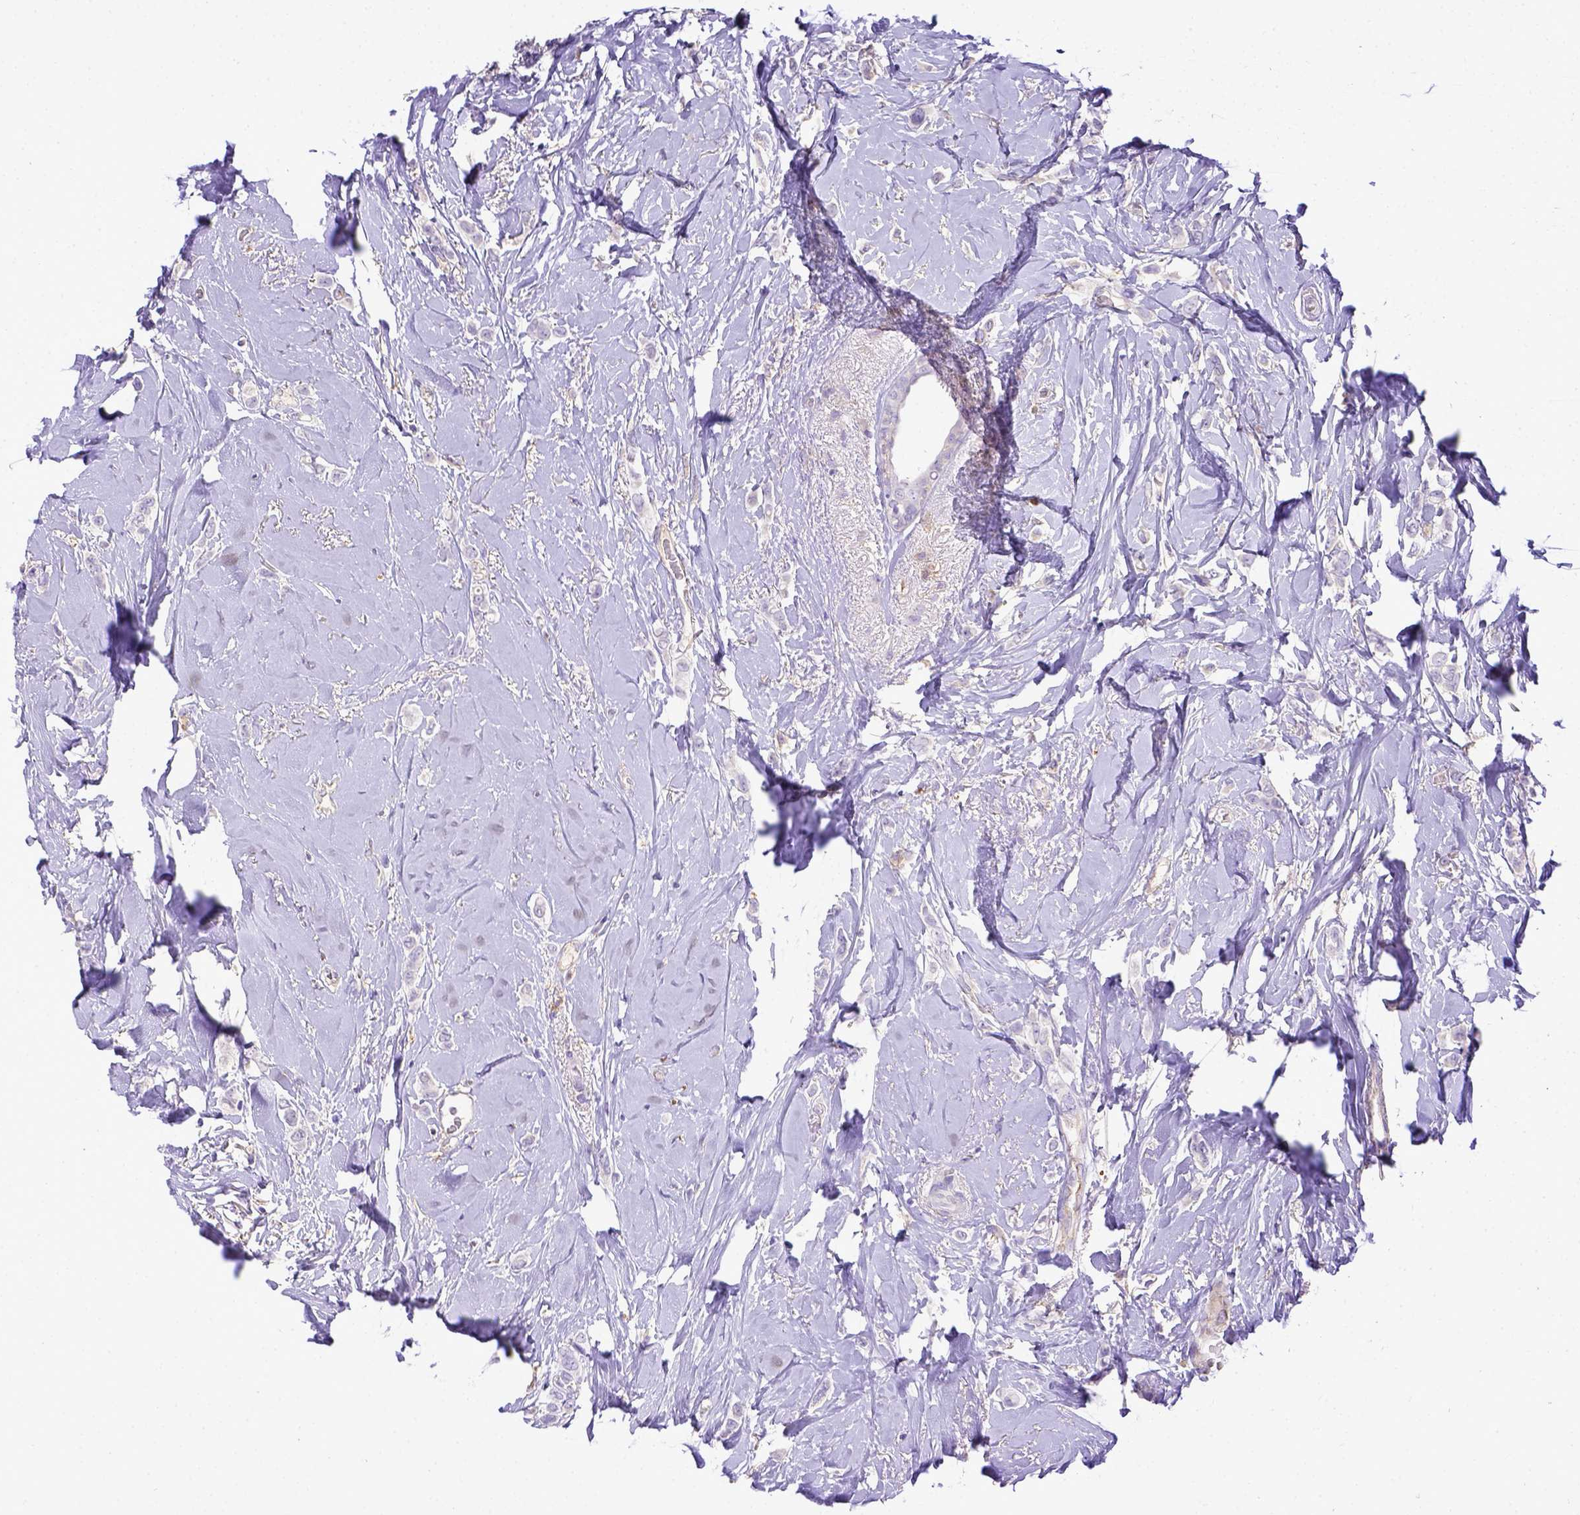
{"staining": {"intensity": "negative", "quantity": "none", "location": "none"}, "tissue": "breast cancer", "cell_type": "Tumor cells", "image_type": "cancer", "snomed": [{"axis": "morphology", "description": "Lobular carcinoma"}, {"axis": "topography", "description": "Breast"}], "caption": "Immunohistochemical staining of human breast lobular carcinoma demonstrates no significant positivity in tumor cells.", "gene": "CD40", "patient": {"sex": "female", "age": 66}}